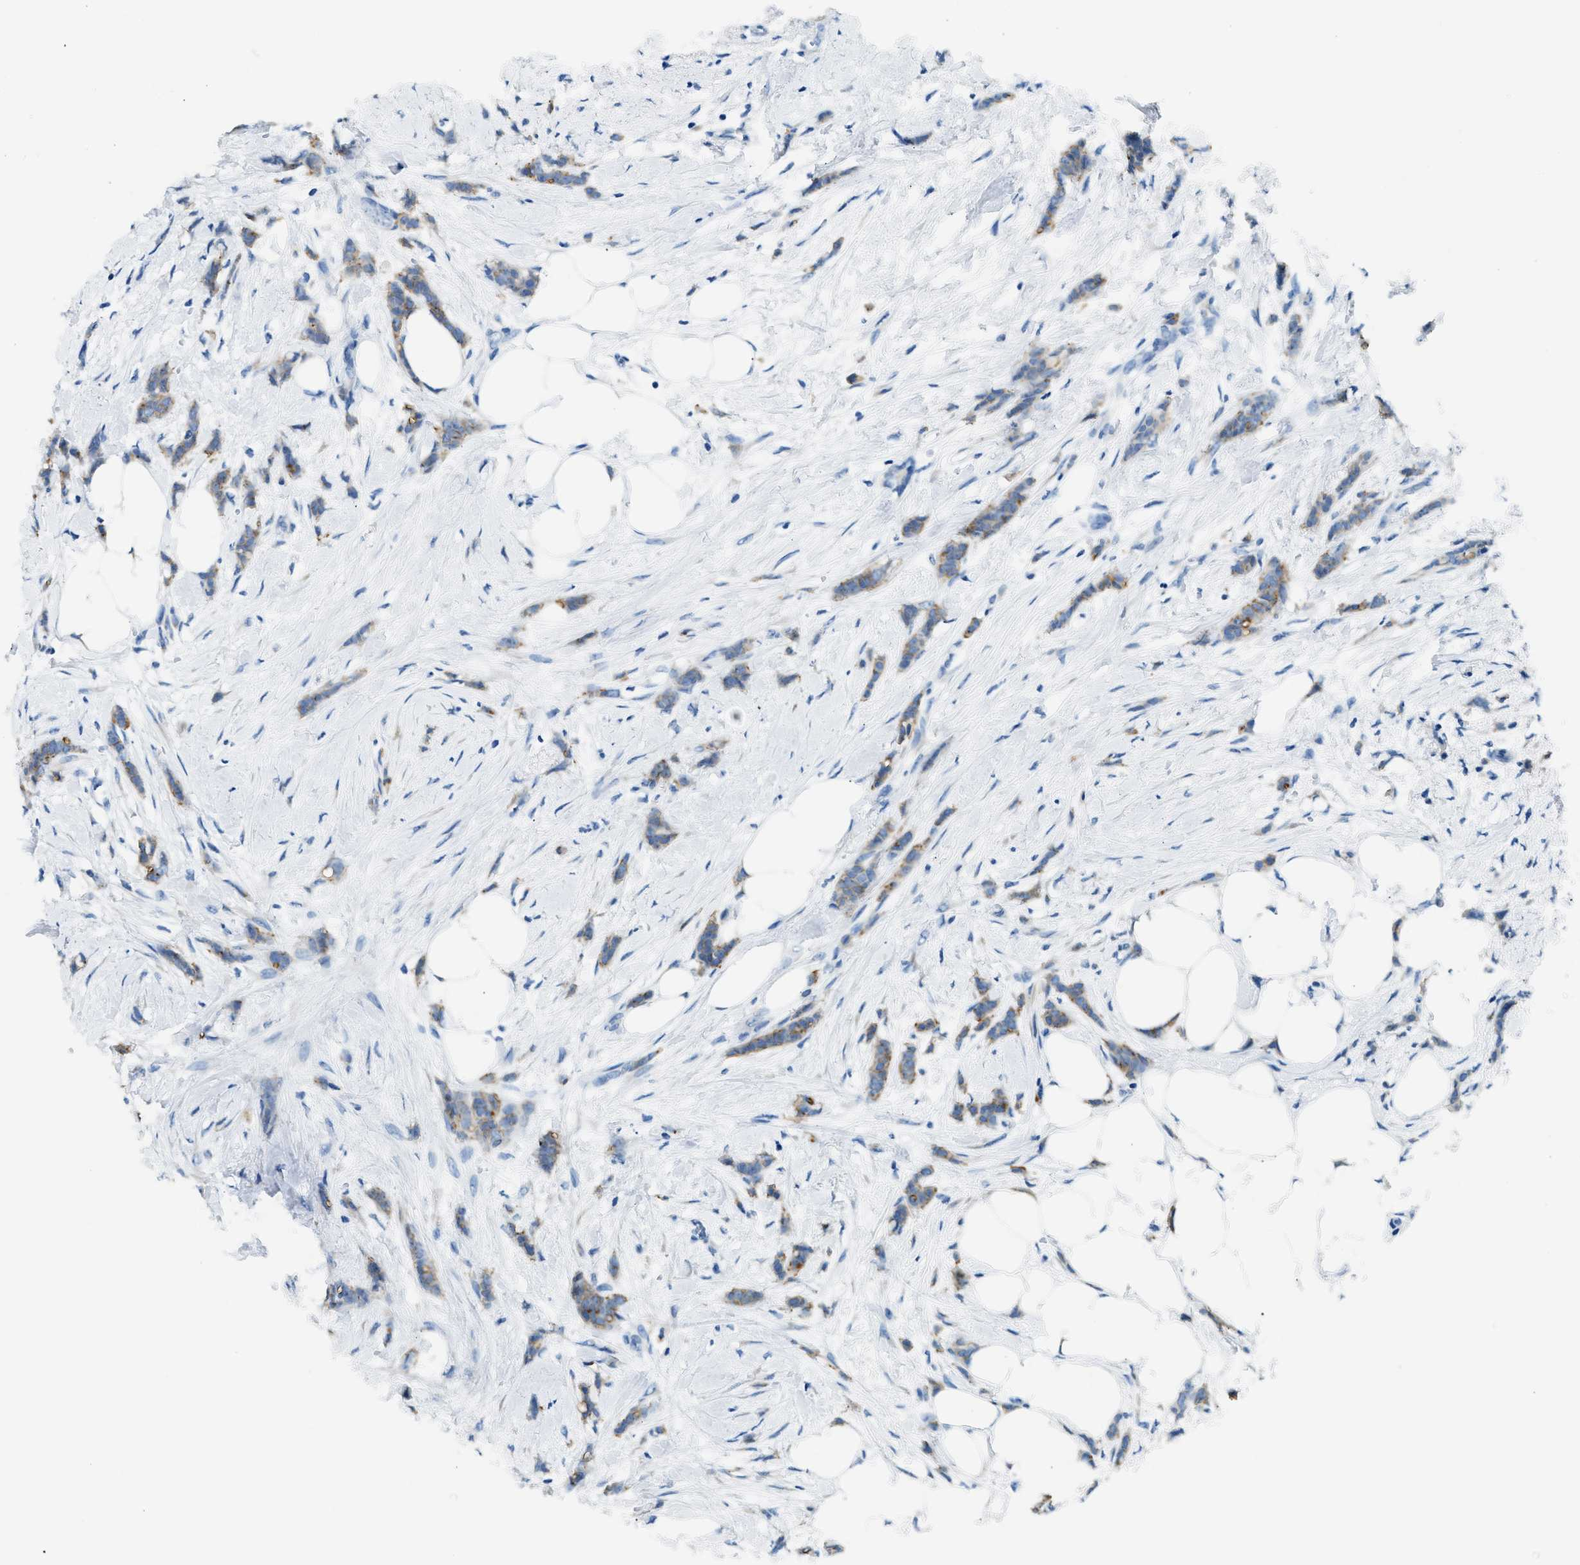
{"staining": {"intensity": "moderate", "quantity": ">75%", "location": "cytoplasmic/membranous"}, "tissue": "breast cancer", "cell_type": "Tumor cells", "image_type": "cancer", "snomed": [{"axis": "morphology", "description": "Lobular carcinoma, in situ"}, {"axis": "morphology", "description": "Lobular carcinoma"}, {"axis": "topography", "description": "Breast"}], "caption": "This is a photomicrograph of IHC staining of breast lobular carcinoma in situ, which shows moderate staining in the cytoplasmic/membranous of tumor cells.", "gene": "CLDN18", "patient": {"sex": "female", "age": 41}}